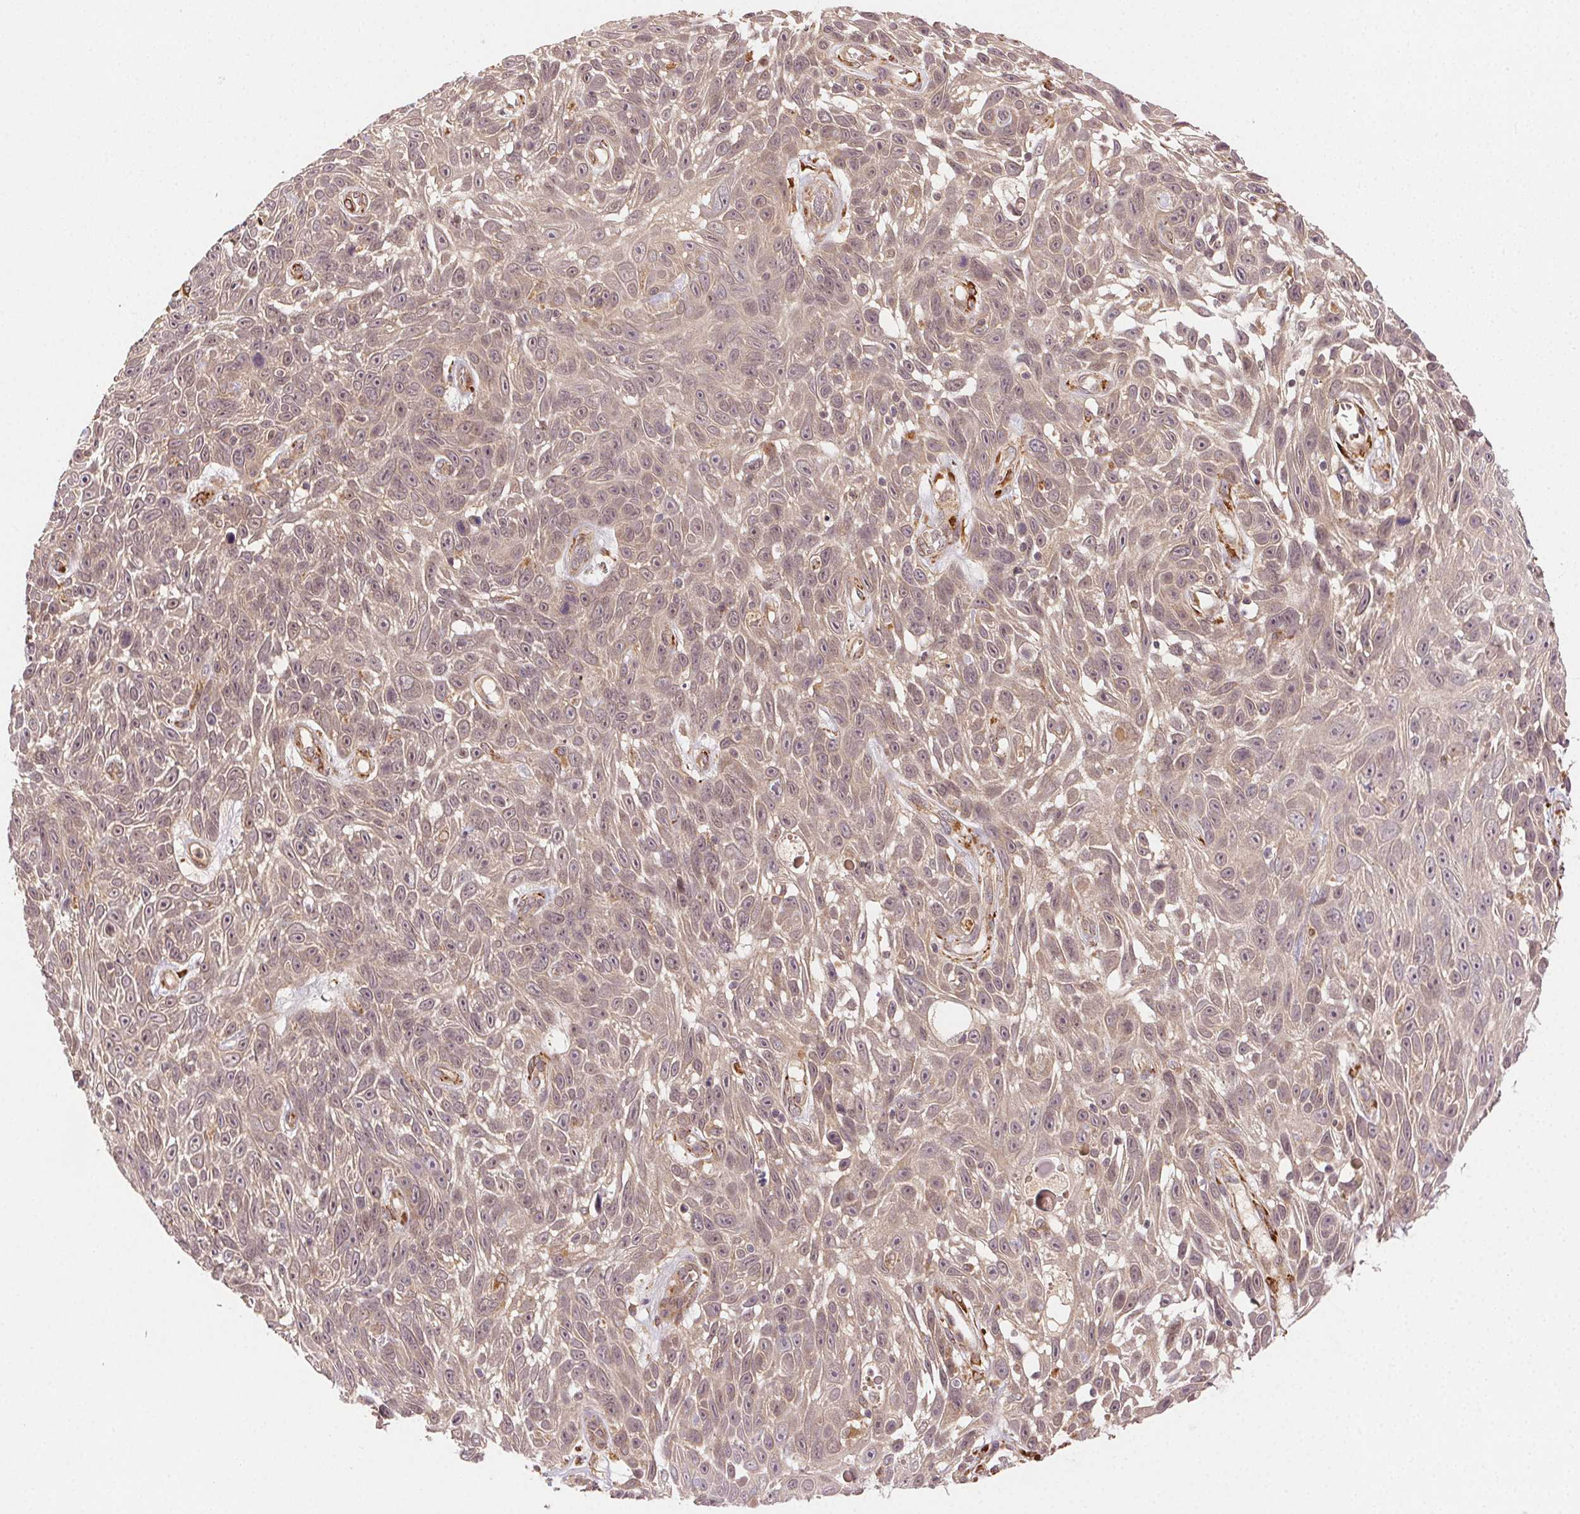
{"staining": {"intensity": "weak", "quantity": ">75%", "location": "cytoplasmic/membranous"}, "tissue": "skin cancer", "cell_type": "Tumor cells", "image_type": "cancer", "snomed": [{"axis": "morphology", "description": "Squamous cell carcinoma, NOS"}, {"axis": "topography", "description": "Skin"}], "caption": "Immunohistochemistry (IHC) (DAB (3,3'-diaminobenzidine)) staining of skin squamous cell carcinoma shows weak cytoplasmic/membranous protein positivity in approximately >75% of tumor cells.", "gene": "KLHL15", "patient": {"sex": "male", "age": 82}}